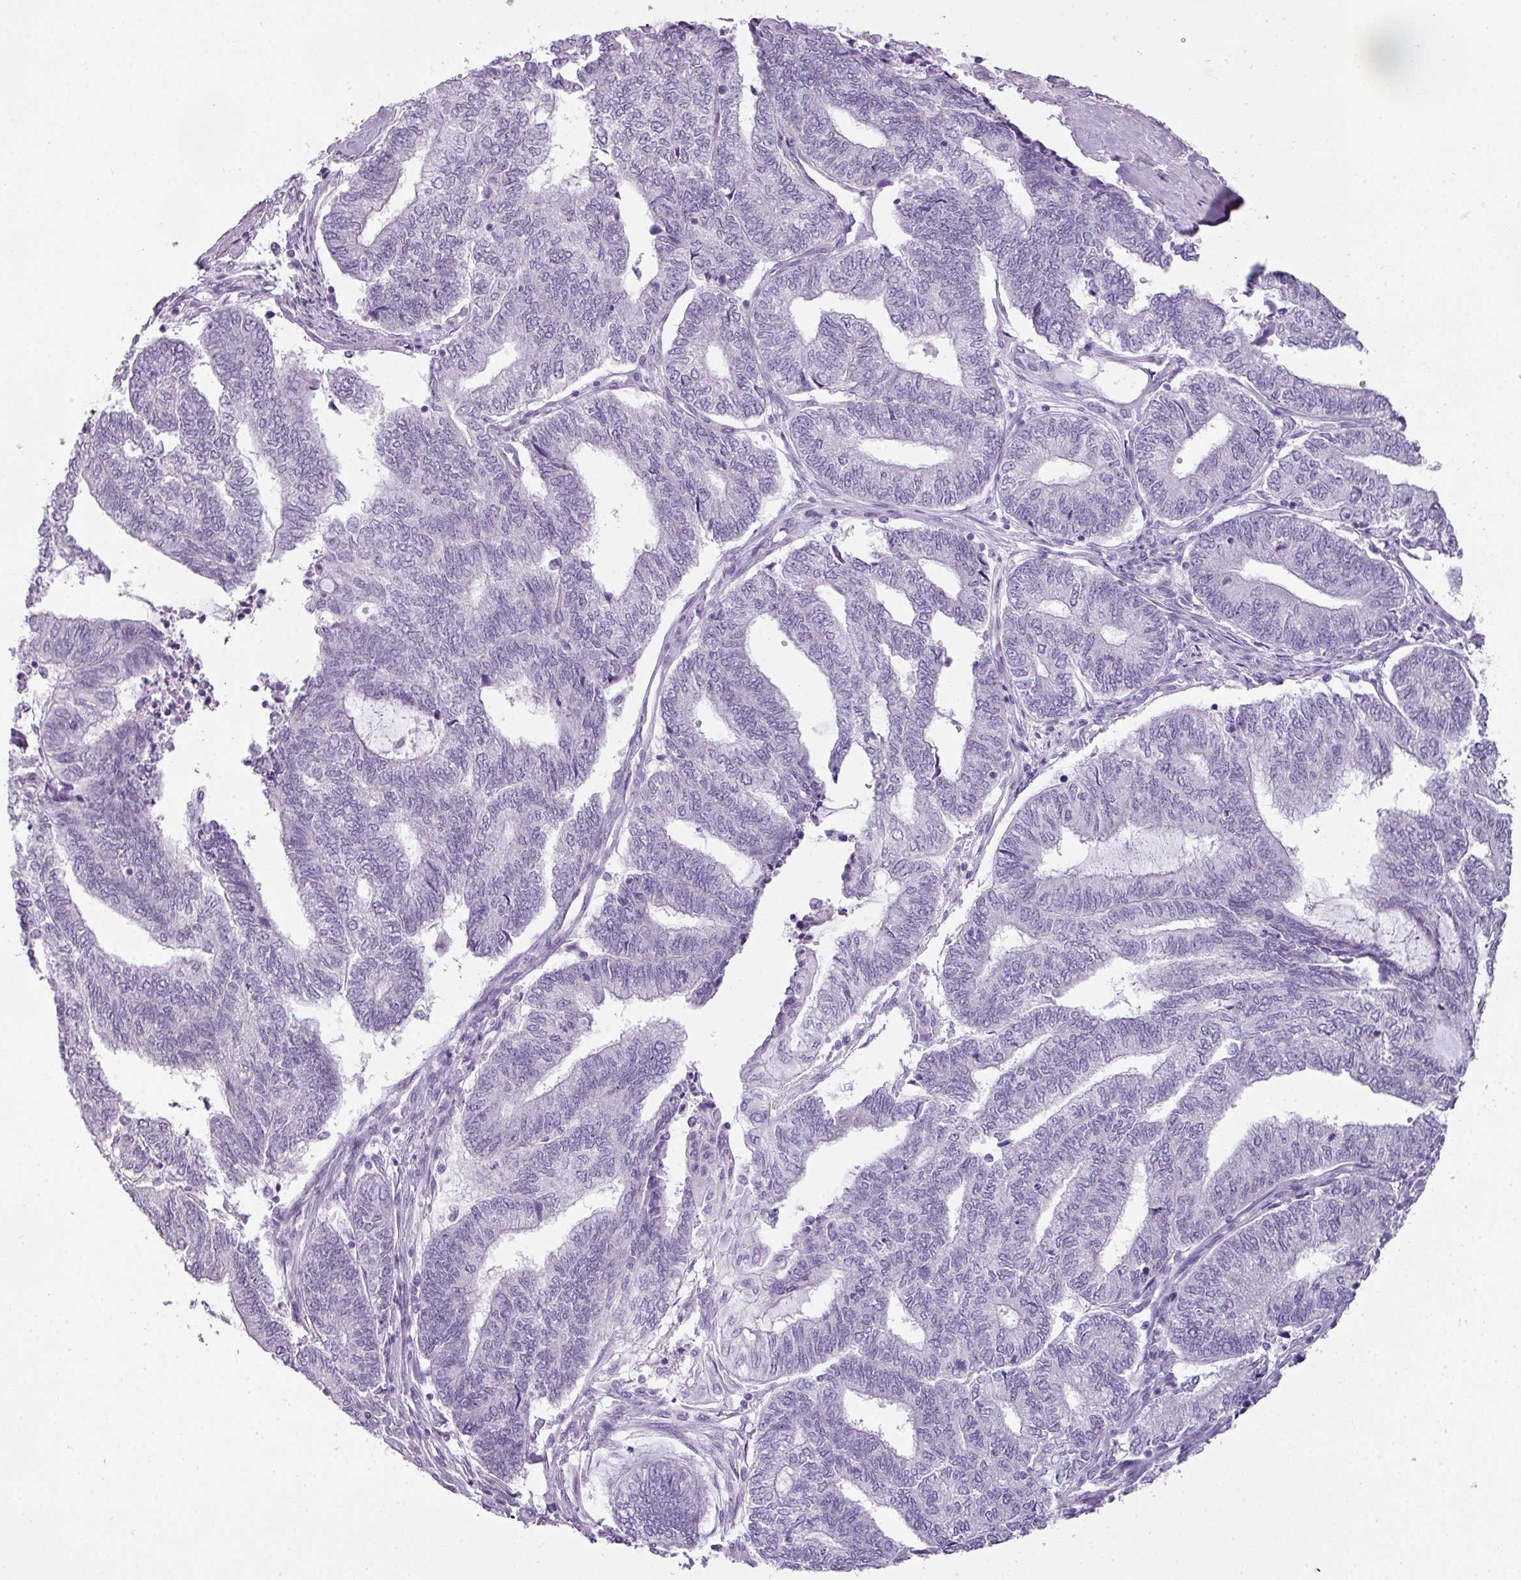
{"staining": {"intensity": "negative", "quantity": "none", "location": "none"}, "tissue": "endometrial cancer", "cell_type": "Tumor cells", "image_type": "cancer", "snomed": [{"axis": "morphology", "description": "Adenocarcinoma, NOS"}, {"axis": "topography", "description": "Uterus"}, {"axis": "topography", "description": "Endometrium"}], "caption": "This is an immunohistochemistry (IHC) photomicrograph of endometrial cancer. There is no expression in tumor cells.", "gene": "RBMY1F", "patient": {"sex": "female", "age": 70}}